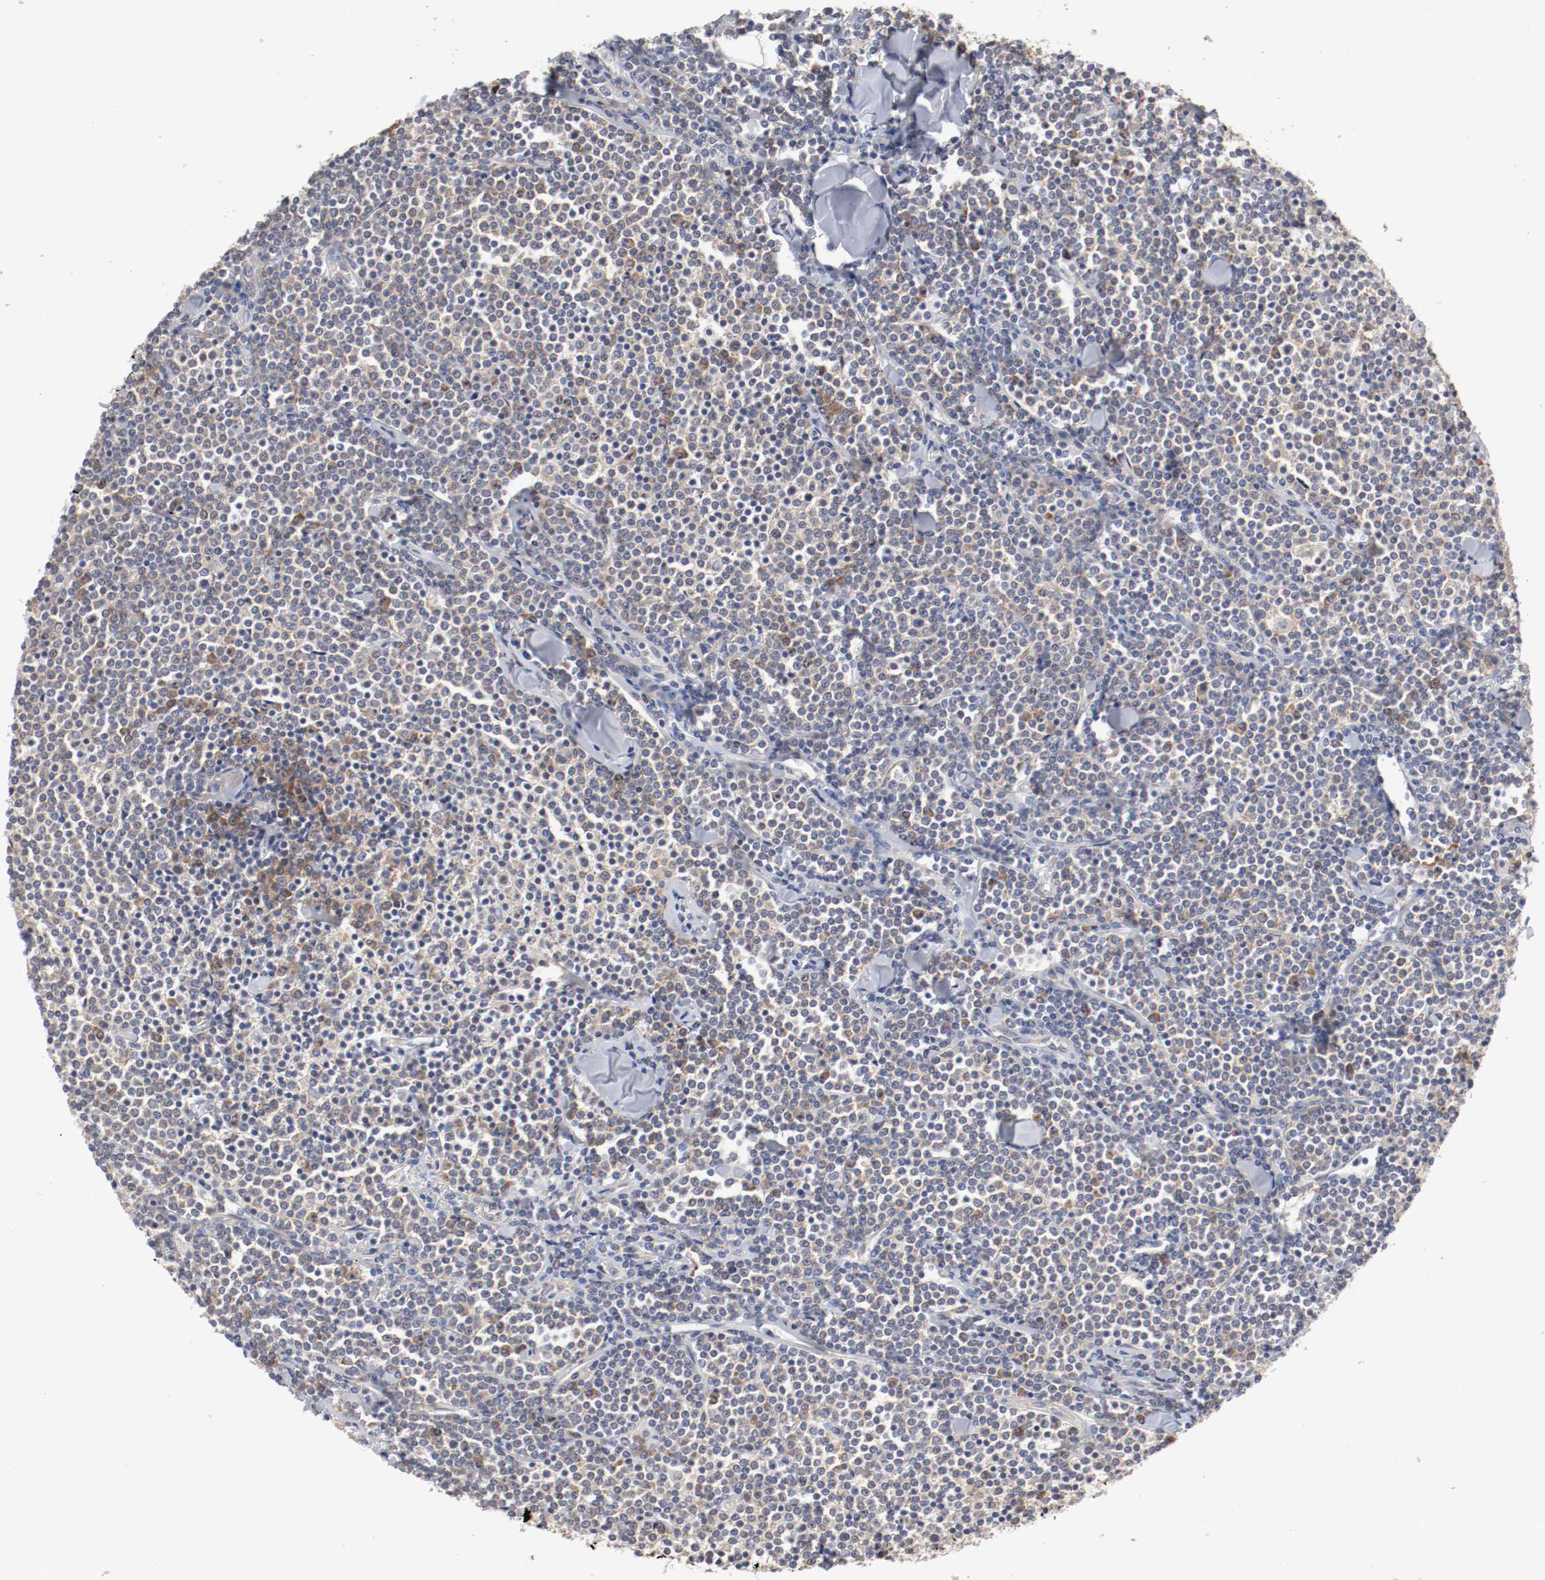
{"staining": {"intensity": "weak", "quantity": ">75%", "location": "cytoplasmic/membranous"}, "tissue": "lymphoma", "cell_type": "Tumor cells", "image_type": "cancer", "snomed": [{"axis": "morphology", "description": "Malignant lymphoma, non-Hodgkin's type, Low grade"}, {"axis": "topography", "description": "Soft tissue"}], "caption": "This is an image of immunohistochemistry (IHC) staining of lymphoma, which shows weak expression in the cytoplasmic/membranous of tumor cells.", "gene": "FKBP3", "patient": {"sex": "male", "age": 92}}